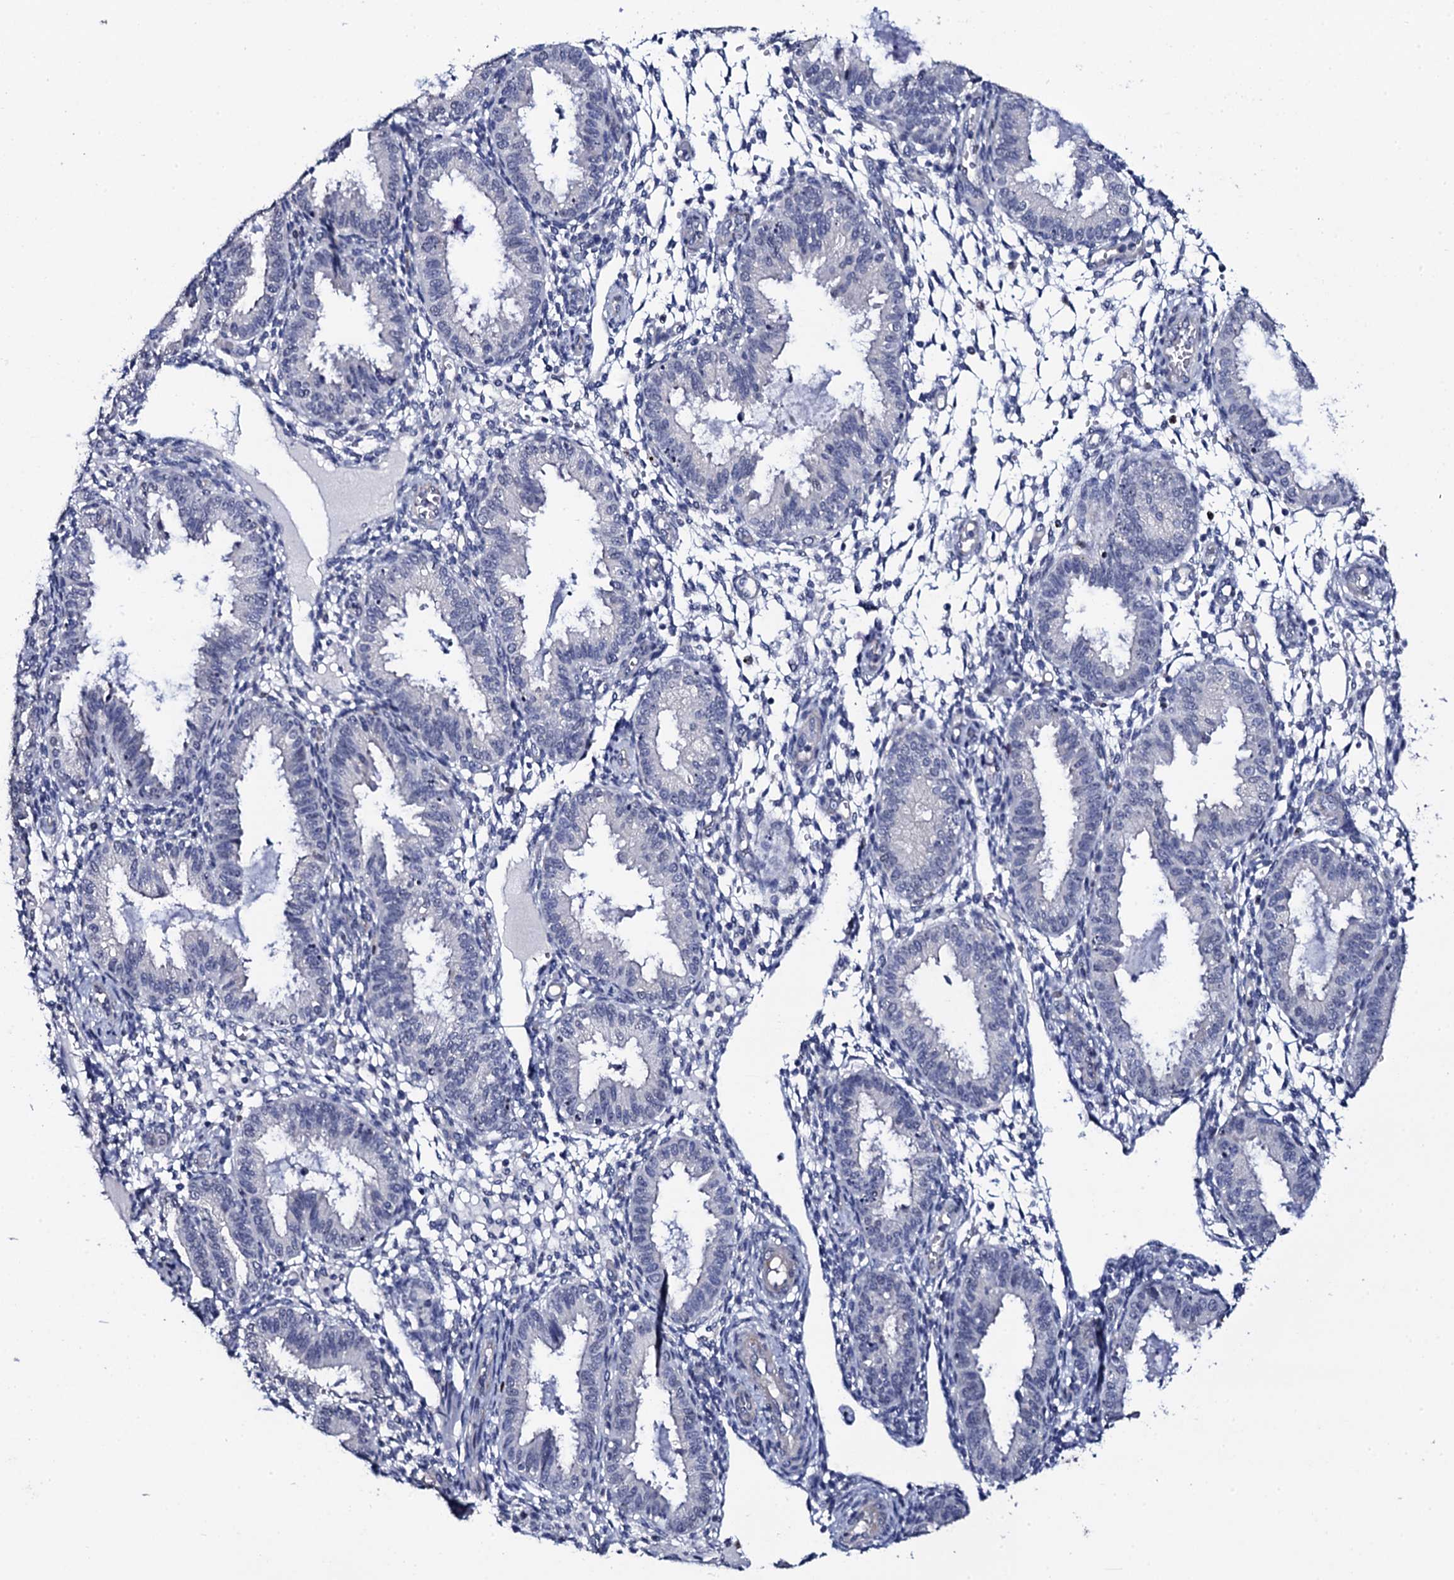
{"staining": {"intensity": "negative", "quantity": "none", "location": "none"}, "tissue": "endometrium", "cell_type": "Cells in endometrial stroma", "image_type": "normal", "snomed": [{"axis": "morphology", "description": "Normal tissue, NOS"}, {"axis": "topography", "description": "Endometrium"}], "caption": "IHC of normal human endometrium shows no expression in cells in endometrial stroma.", "gene": "NPM2", "patient": {"sex": "female", "age": 33}}